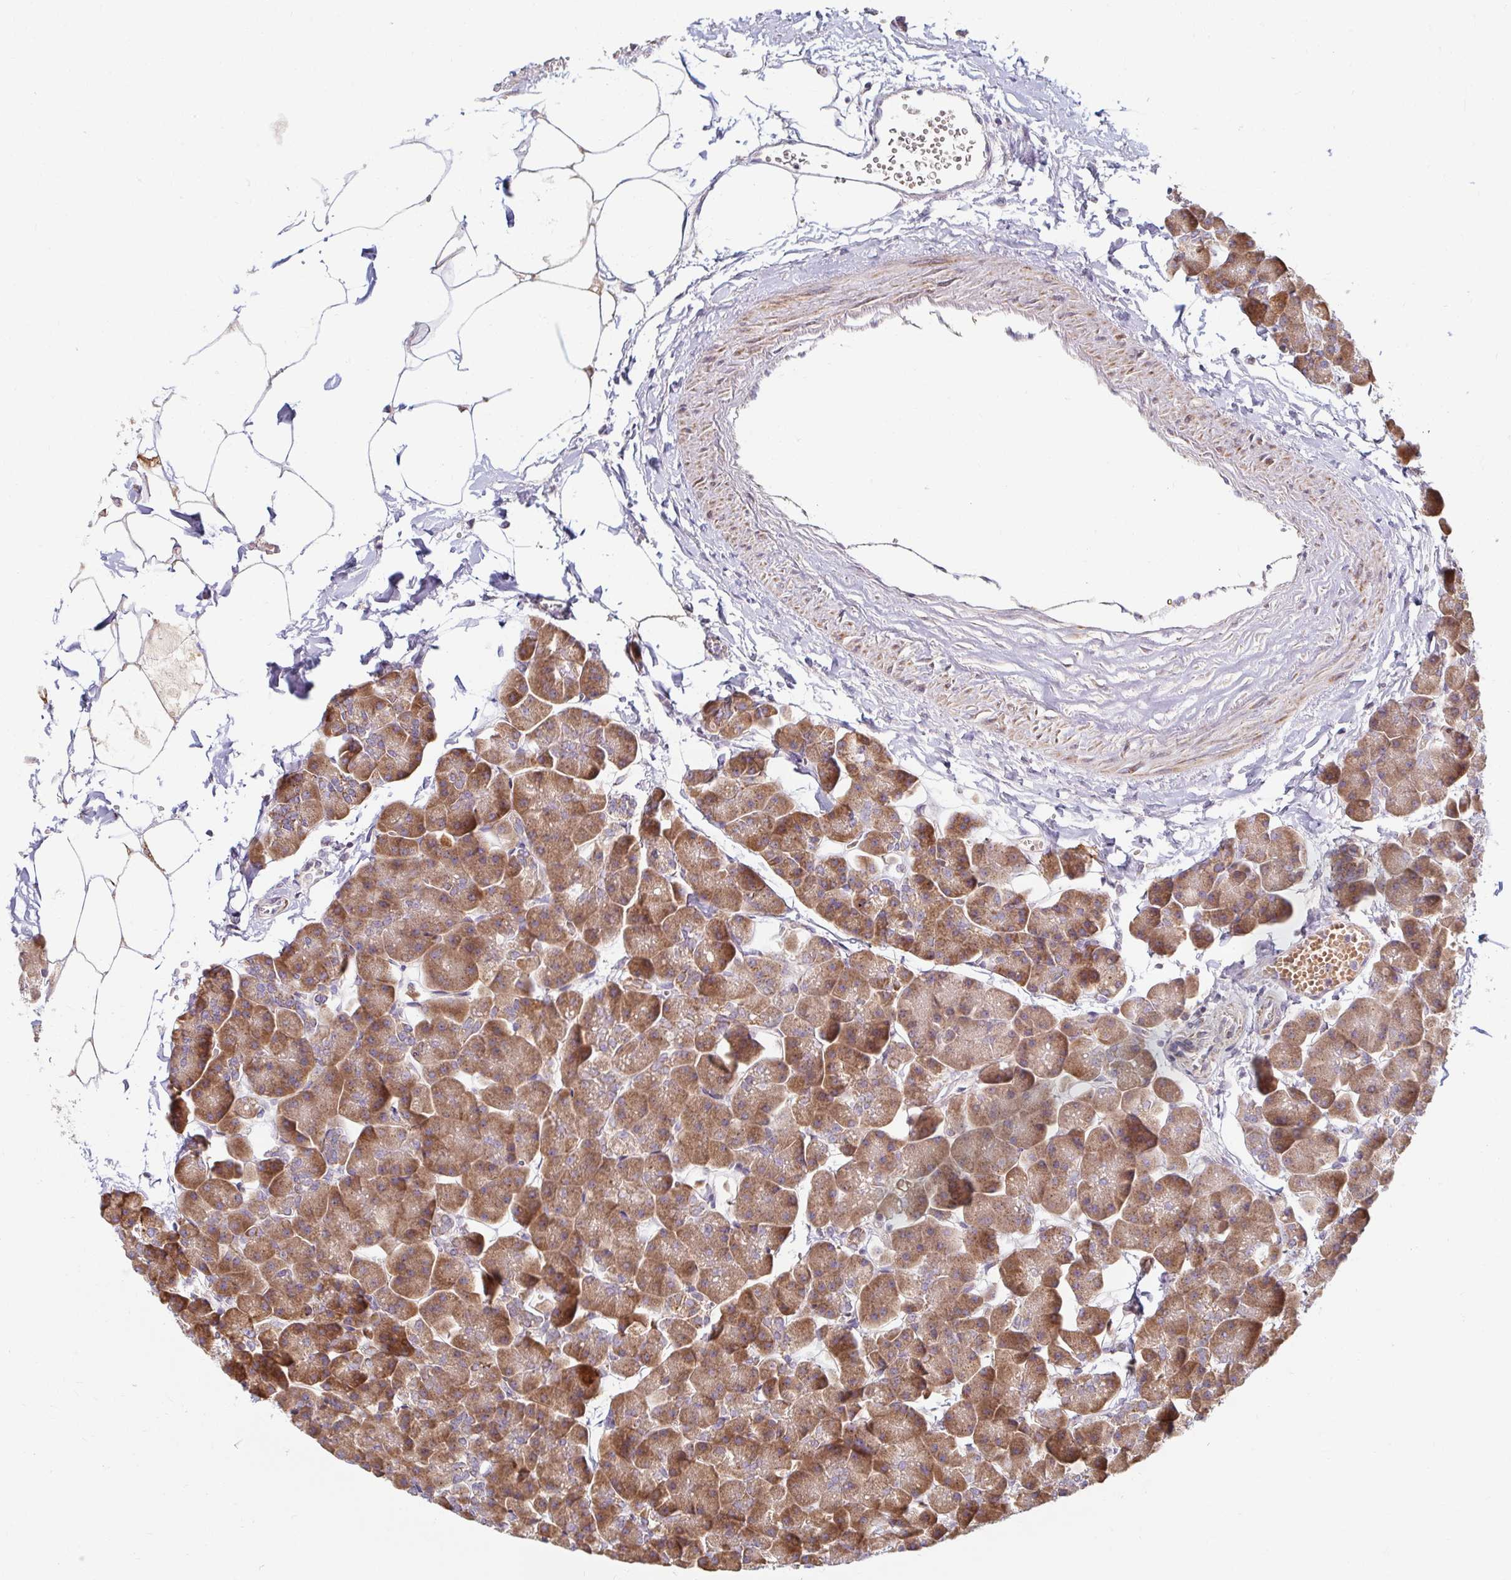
{"staining": {"intensity": "moderate", "quantity": ">75%", "location": "cytoplasmic/membranous"}, "tissue": "pancreas", "cell_type": "Exocrine glandular cells", "image_type": "normal", "snomed": [{"axis": "morphology", "description": "Normal tissue, NOS"}, {"axis": "topography", "description": "Pancreas"}], "caption": "A high-resolution histopathology image shows immunohistochemistry (IHC) staining of normal pancreas, which displays moderate cytoplasmic/membranous expression in about >75% of exocrine glandular cells. (Brightfield microscopy of DAB IHC at high magnification).", "gene": "SKP2", "patient": {"sex": "male", "age": 35}}